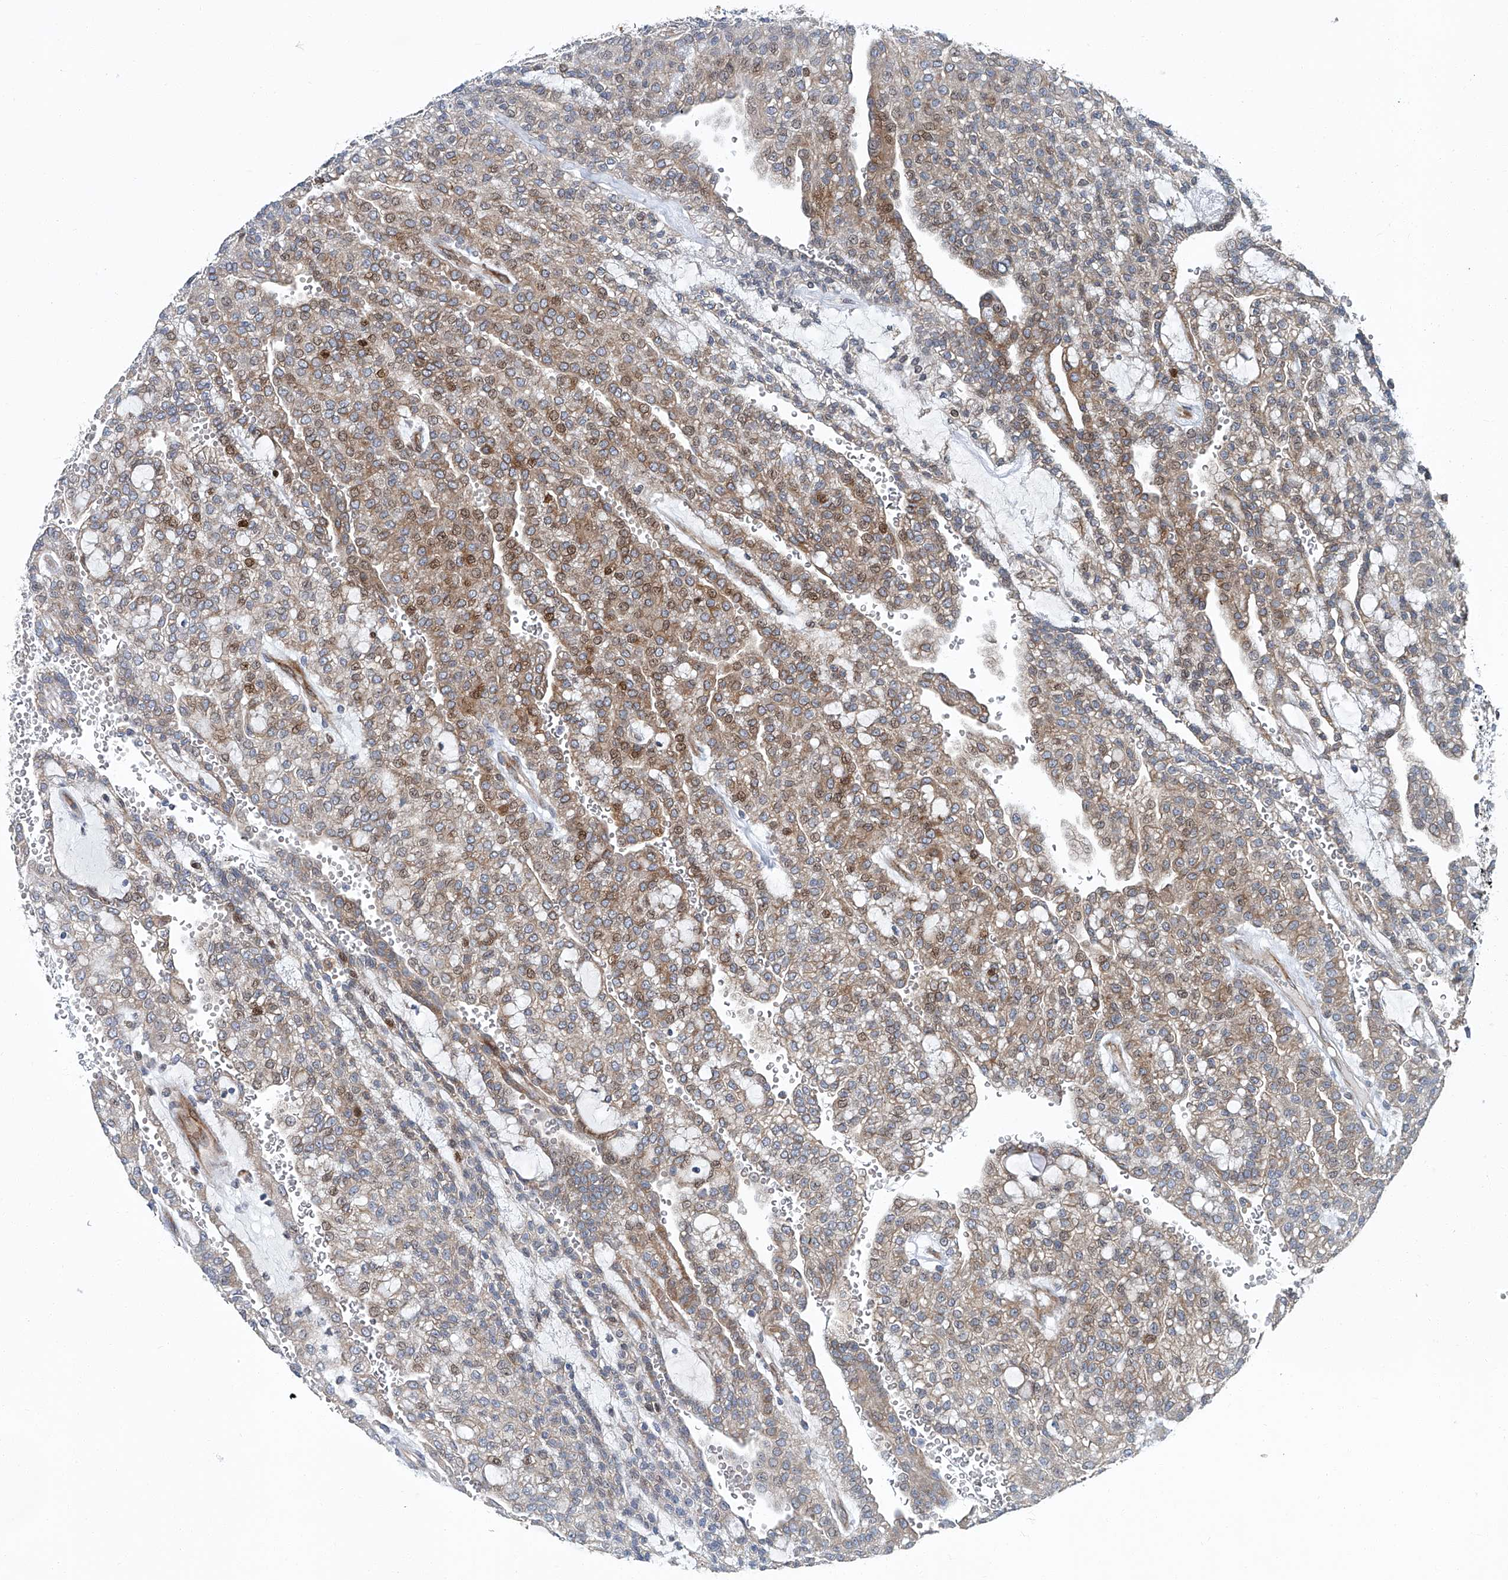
{"staining": {"intensity": "moderate", "quantity": "25%-75%", "location": "cytoplasmic/membranous,nuclear"}, "tissue": "renal cancer", "cell_type": "Tumor cells", "image_type": "cancer", "snomed": [{"axis": "morphology", "description": "Adenocarcinoma, NOS"}, {"axis": "topography", "description": "Kidney"}], "caption": "The image demonstrates immunohistochemical staining of renal cancer (adenocarcinoma). There is moderate cytoplasmic/membranous and nuclear staining is present in about 25%-75% of tumor cells. The protein is shown in brown color, while the nuclei are stained blue.", "gene": "GPR132", "patient": {"sex": "male", "age": 63}}